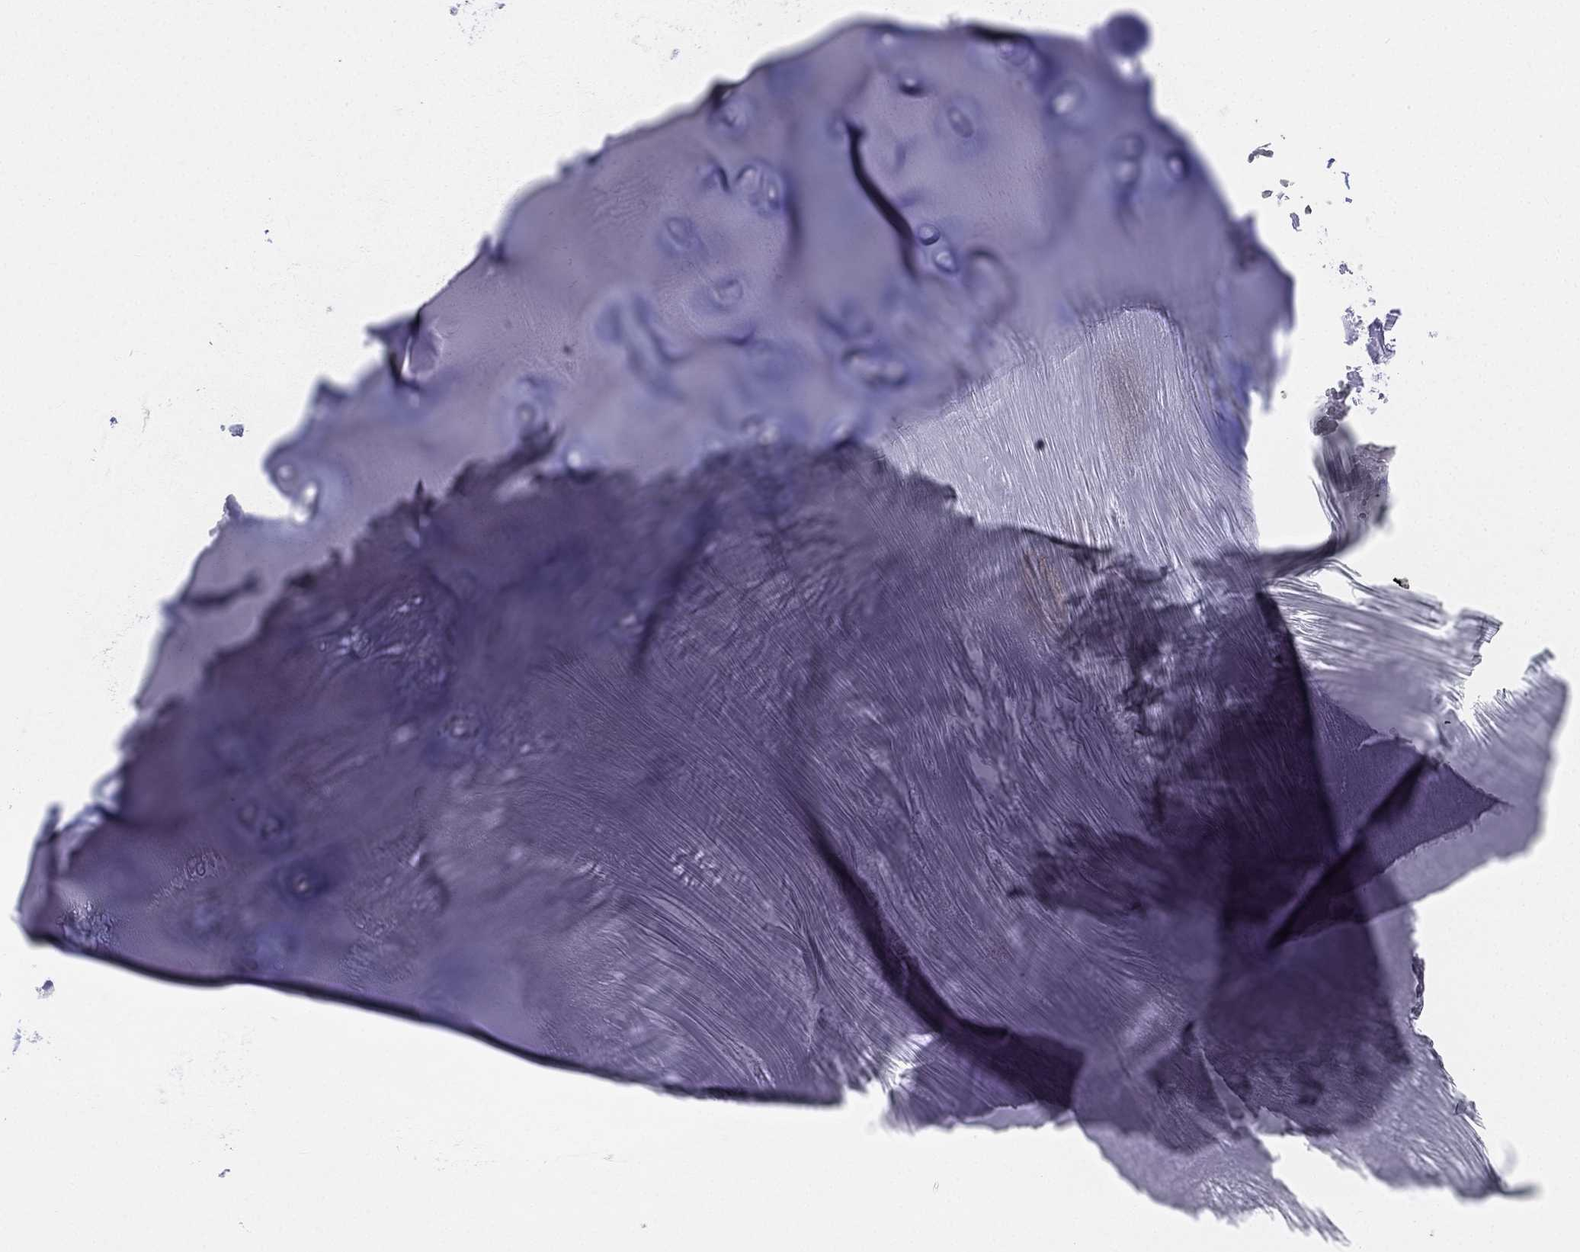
{"staining": {"intensity": "negative", "quantity": "none", "location": "none"}, "tissue": "adipose tissue", "cell_type": "Adipocytes", "image_type": "normal", "snomed": [{"axis": "morphology", "description": "Normal tissue, NOS"}, {"axis": "topography", "description": "Cartilage tissue"}], "caption": "Adipose tissue stained for a protein using IHC exhibits no positivity adipocytes.", "gene": "CD3D", "patient": {"sex": "male", "age": 81}}